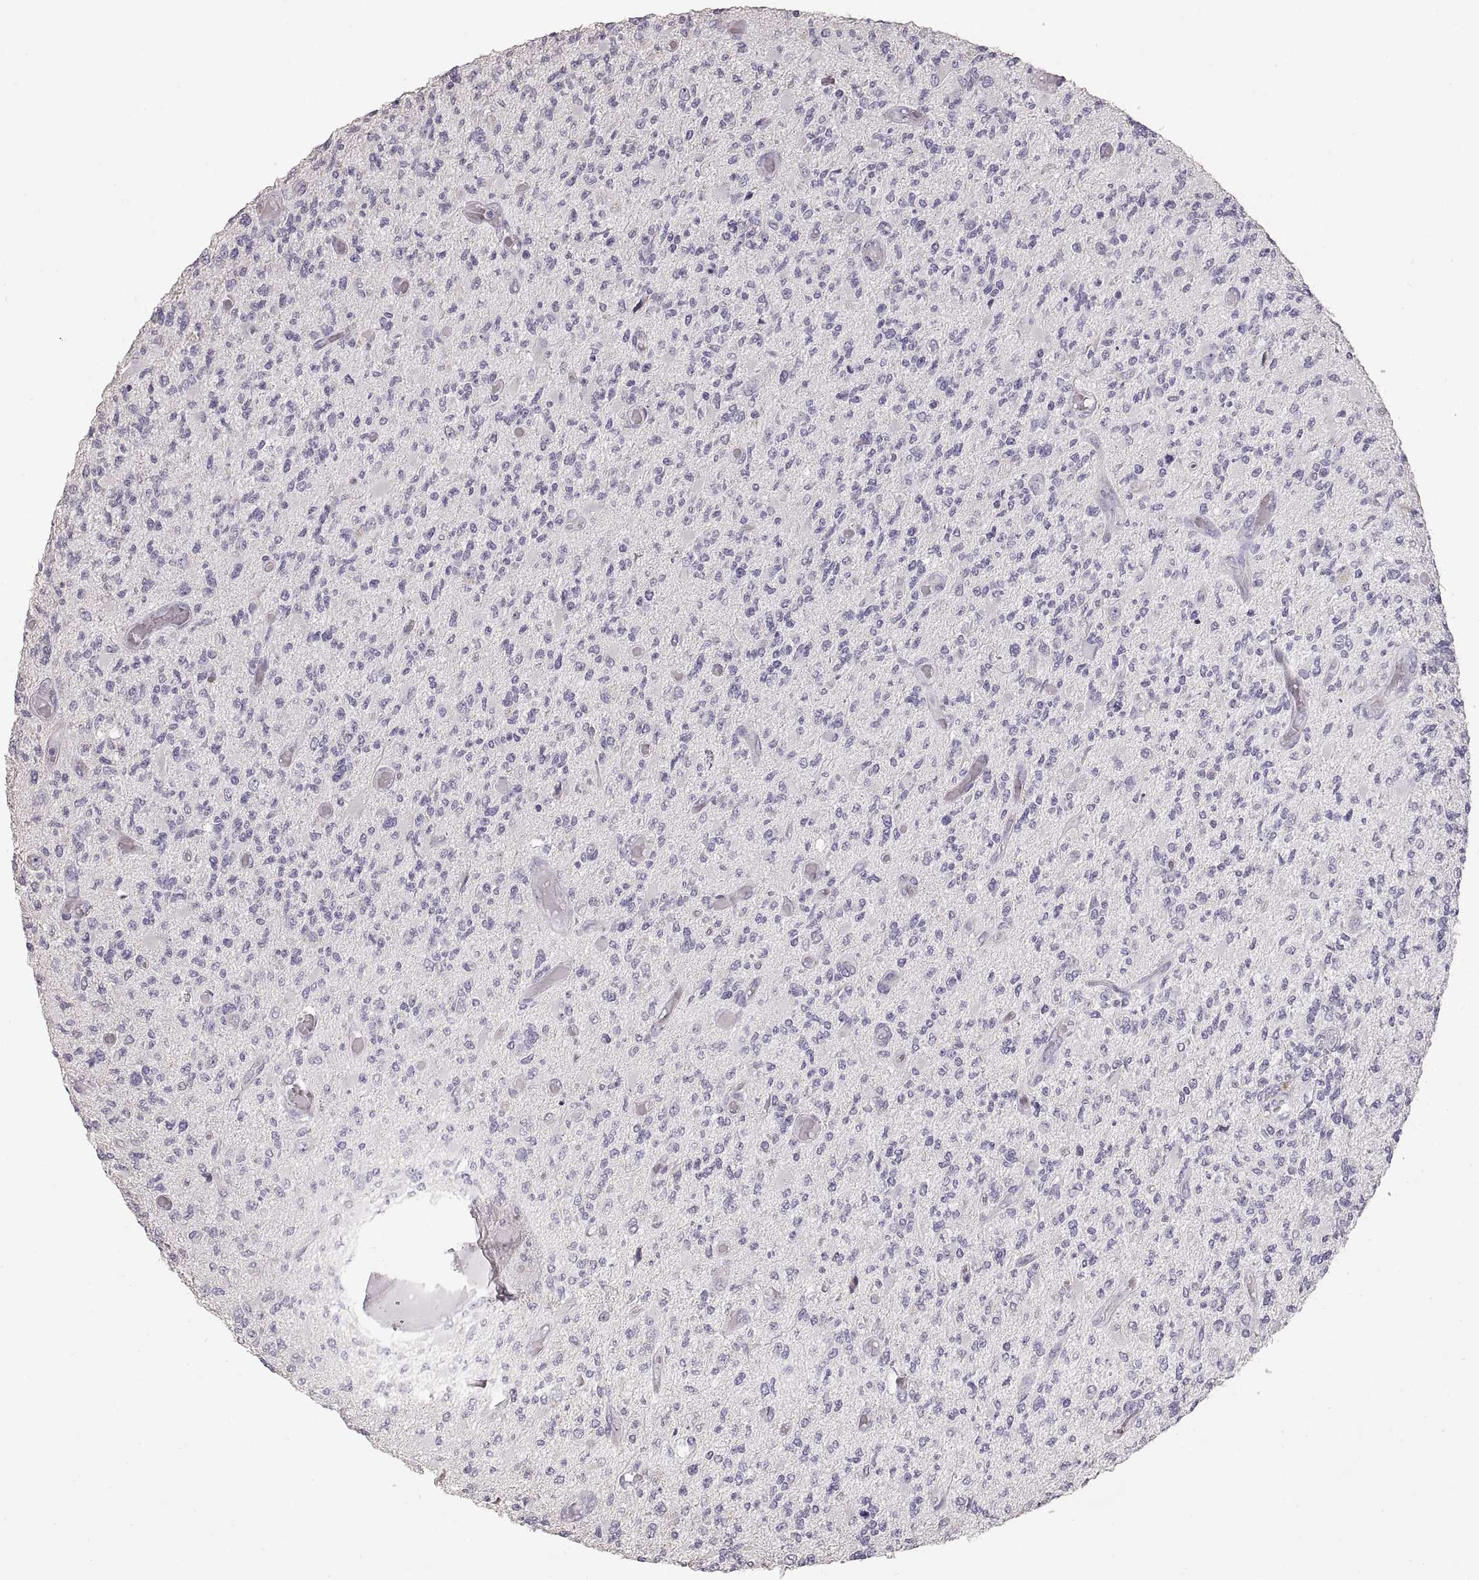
{"staining": {"intensity": "negative", "quantity": "none", "location": "none"}, "tissue": "glioma", "cell_type": "Tumor cells", "image_type": "cancer", "snomed": [{"axis": "morphology", "description": "Glioma, malignant, High grade"}, {"axis": "topography", "description": "Brain"}], "caption": "IHC histopathology image of human glioma stained for a protein (brown), which displays no expression in tumor cells.", "gene": "ZP3", "patient": {"sex": "female", "age": 63}}